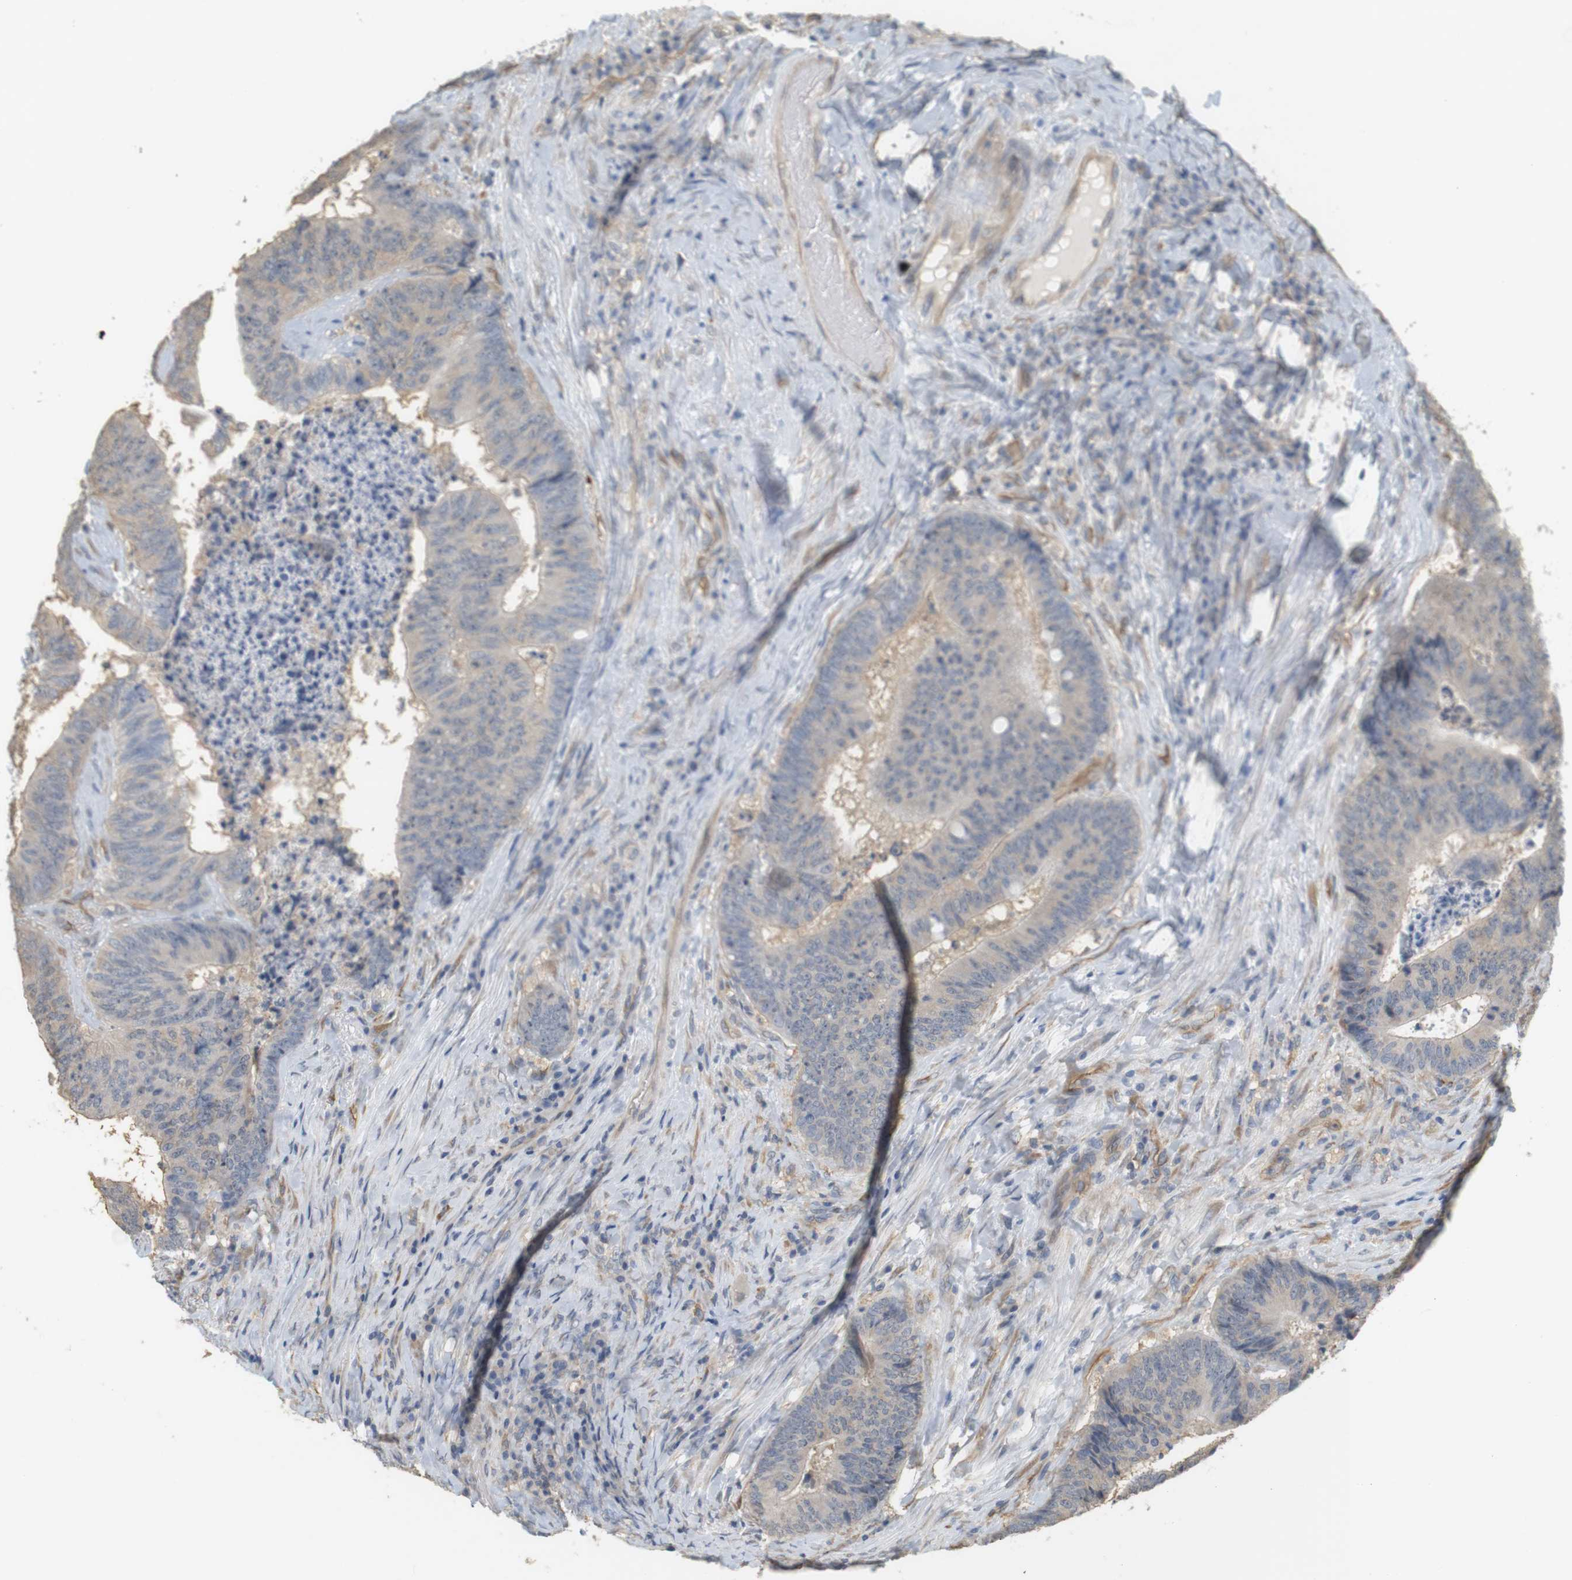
{"staining": {"intensity": "negative", "quantity": "none", "location": "none"}, "tissue": "colorectal cancer", "cell_type": "Tumor cells", "image_type": "cancer", "snomed": [{"axis": "morphology", "description": "Adenocarcinoma, NOS"}, {"axis": "topography", "description": "Rectum"}], "caption": "A histopathology image of human colorectal cancer (adenocarcinoma) is negative for staining in tumor cells. Nuclei are stained in blue.", "gene": "OSR1", "patient": {"sex": "male", "age": 72}}